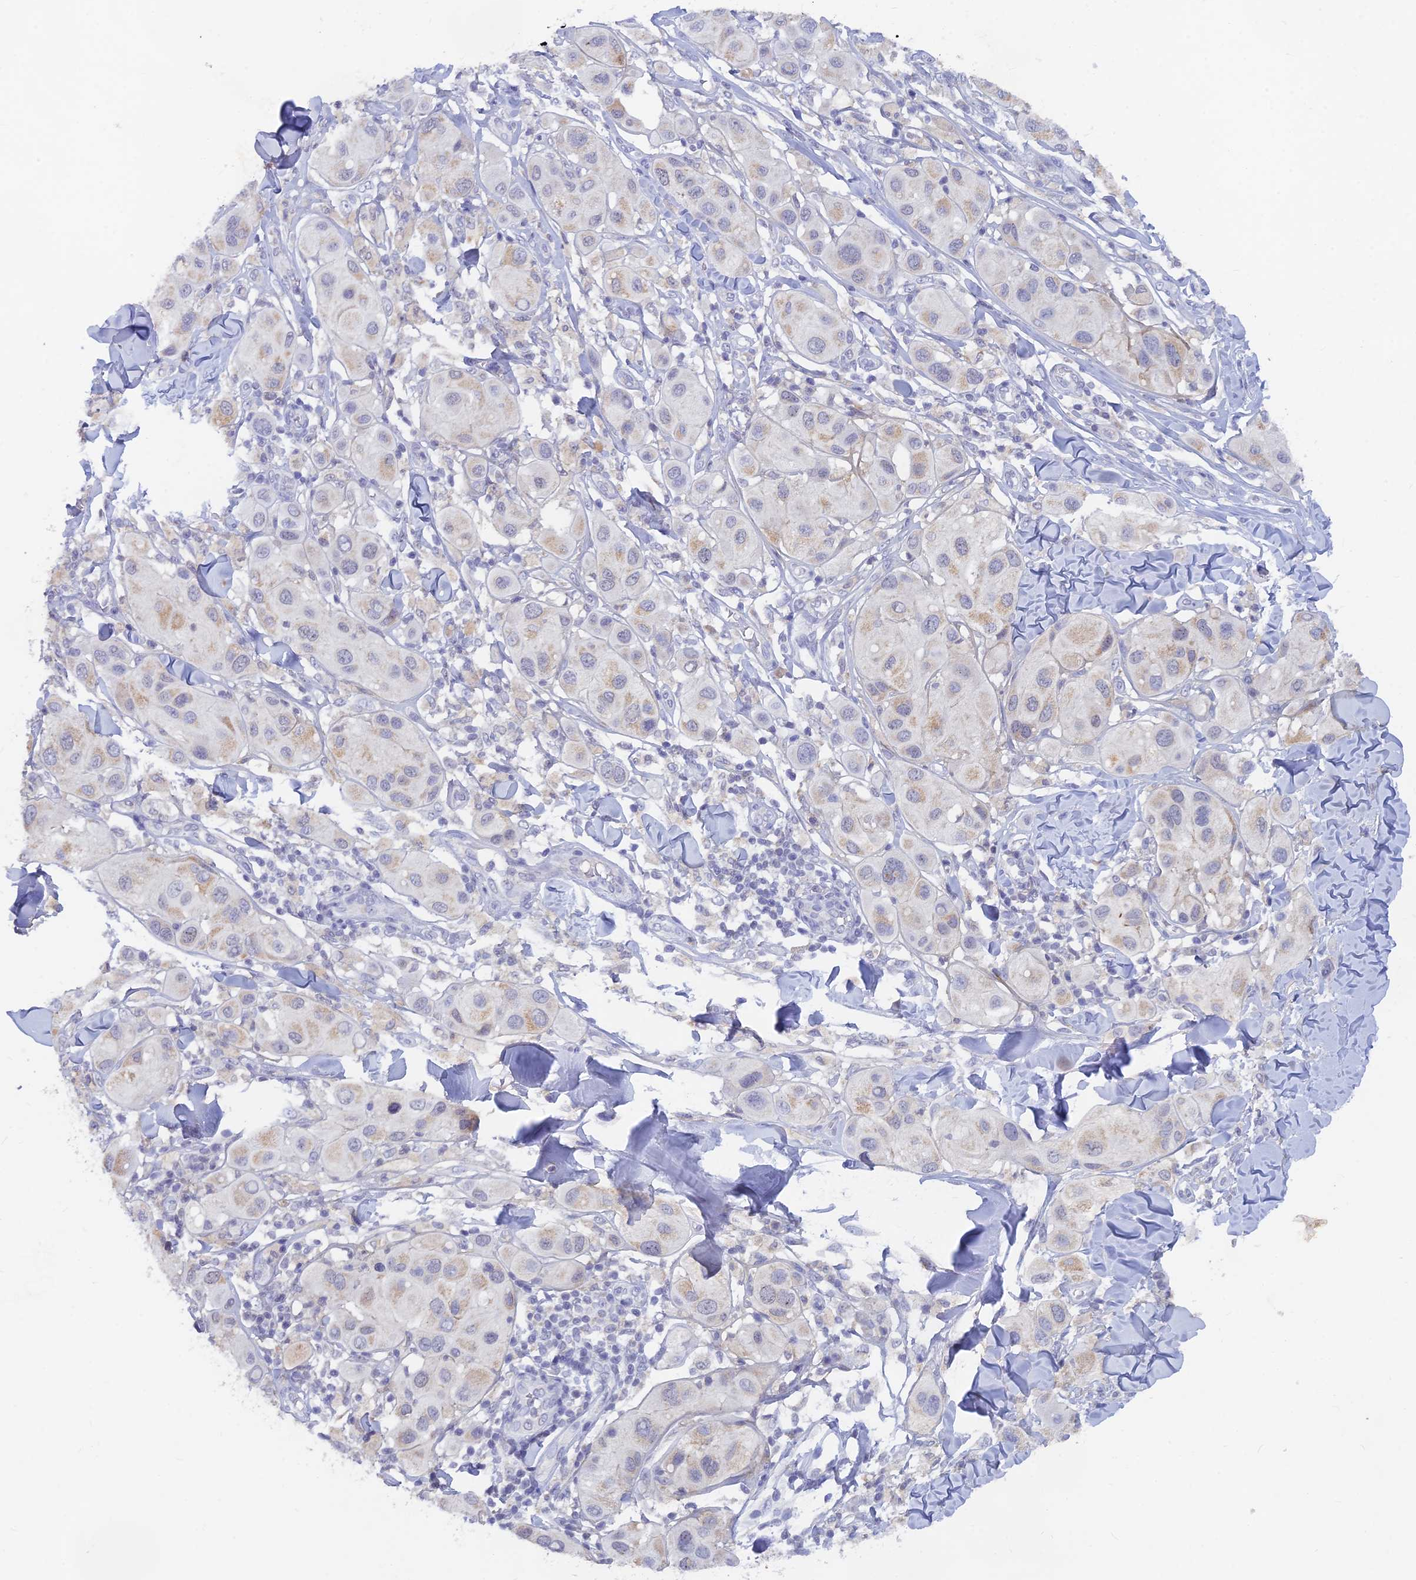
{"staining": {"intensity": "weak", "quantity": "<25%", "location": "cytoplasmic/membranous"}, "tissue": "melanoma", "cell_type": "Tumor cells", "image_type": "cancer", "snomed": [{"axis": "morphology", "description": "Malignant melanoma, Metastatic site"}, {"axis": "topography", "description": "Skin"}], "caption": "IHC image of melanoma stained for a protein (brown), which reveals no positivity in tumor cells. (DAB IHC visualized using brightfield microscopy, high magnification).", "gene": "LRIF1", "patient": {"sex": "male", "age": 41}}